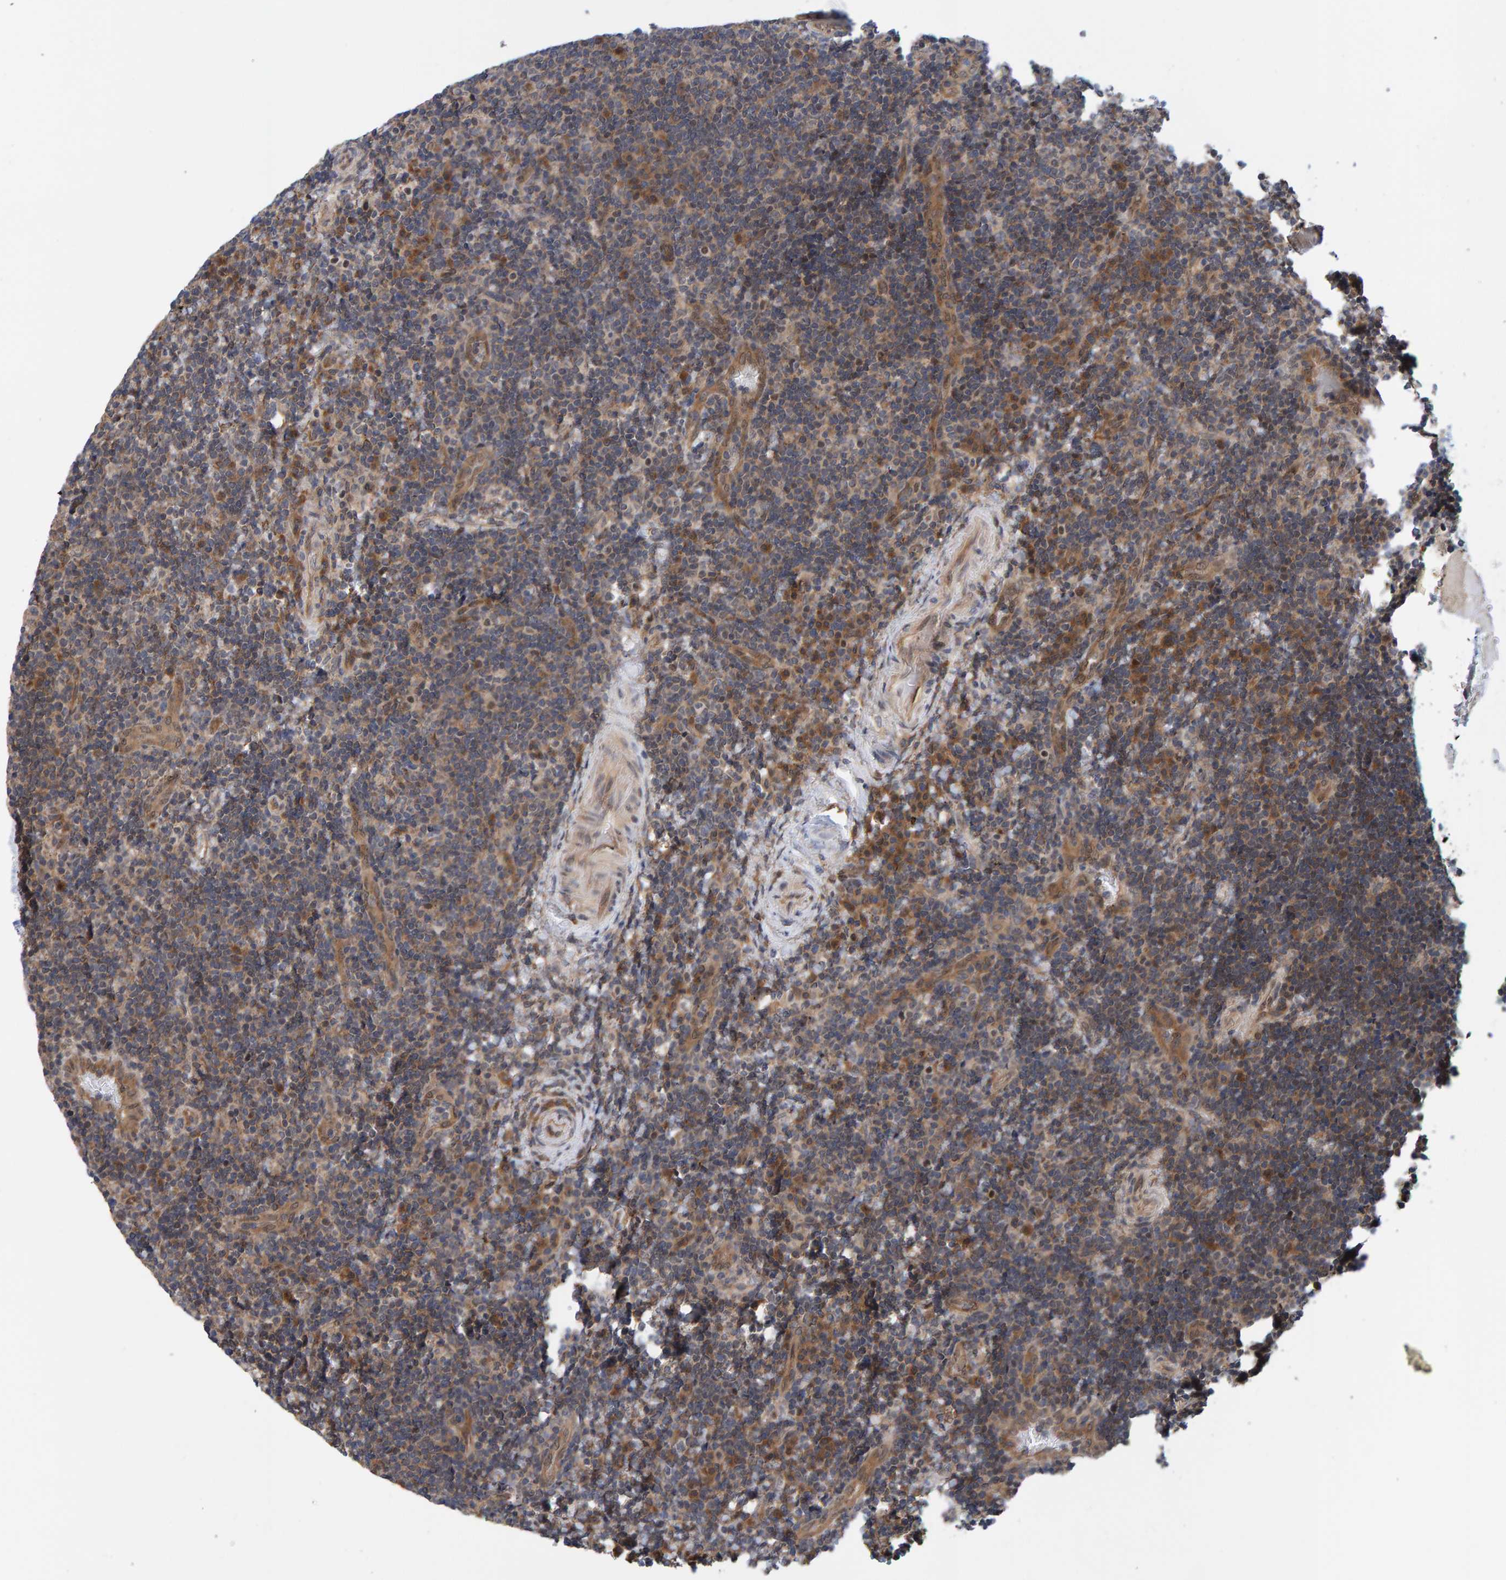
{"staining": {"intensity": "moderate", "quantity": "25%-75%", "location": "cytoplasmic/membranous"}, "tissue": "lymphoma", "cell_type": "Tumor cells", "image_type": "cancer", "snomed": [{"axis": "morphology", "description": "Malignant lymphoma, non-Hodgkin's type, High grade"}, {"axis": "topography", "description": "Tonsil"}], "caption": "High-grade malignant lymphoma, non-Hodgkin's type stained with immunohistochemistry exhibits moderate cytoplasmic/membranous staining in about 25%-75% of tumor cells.", "gene": "SCRN2", "patient": {"sex": "female", "age": 36}}